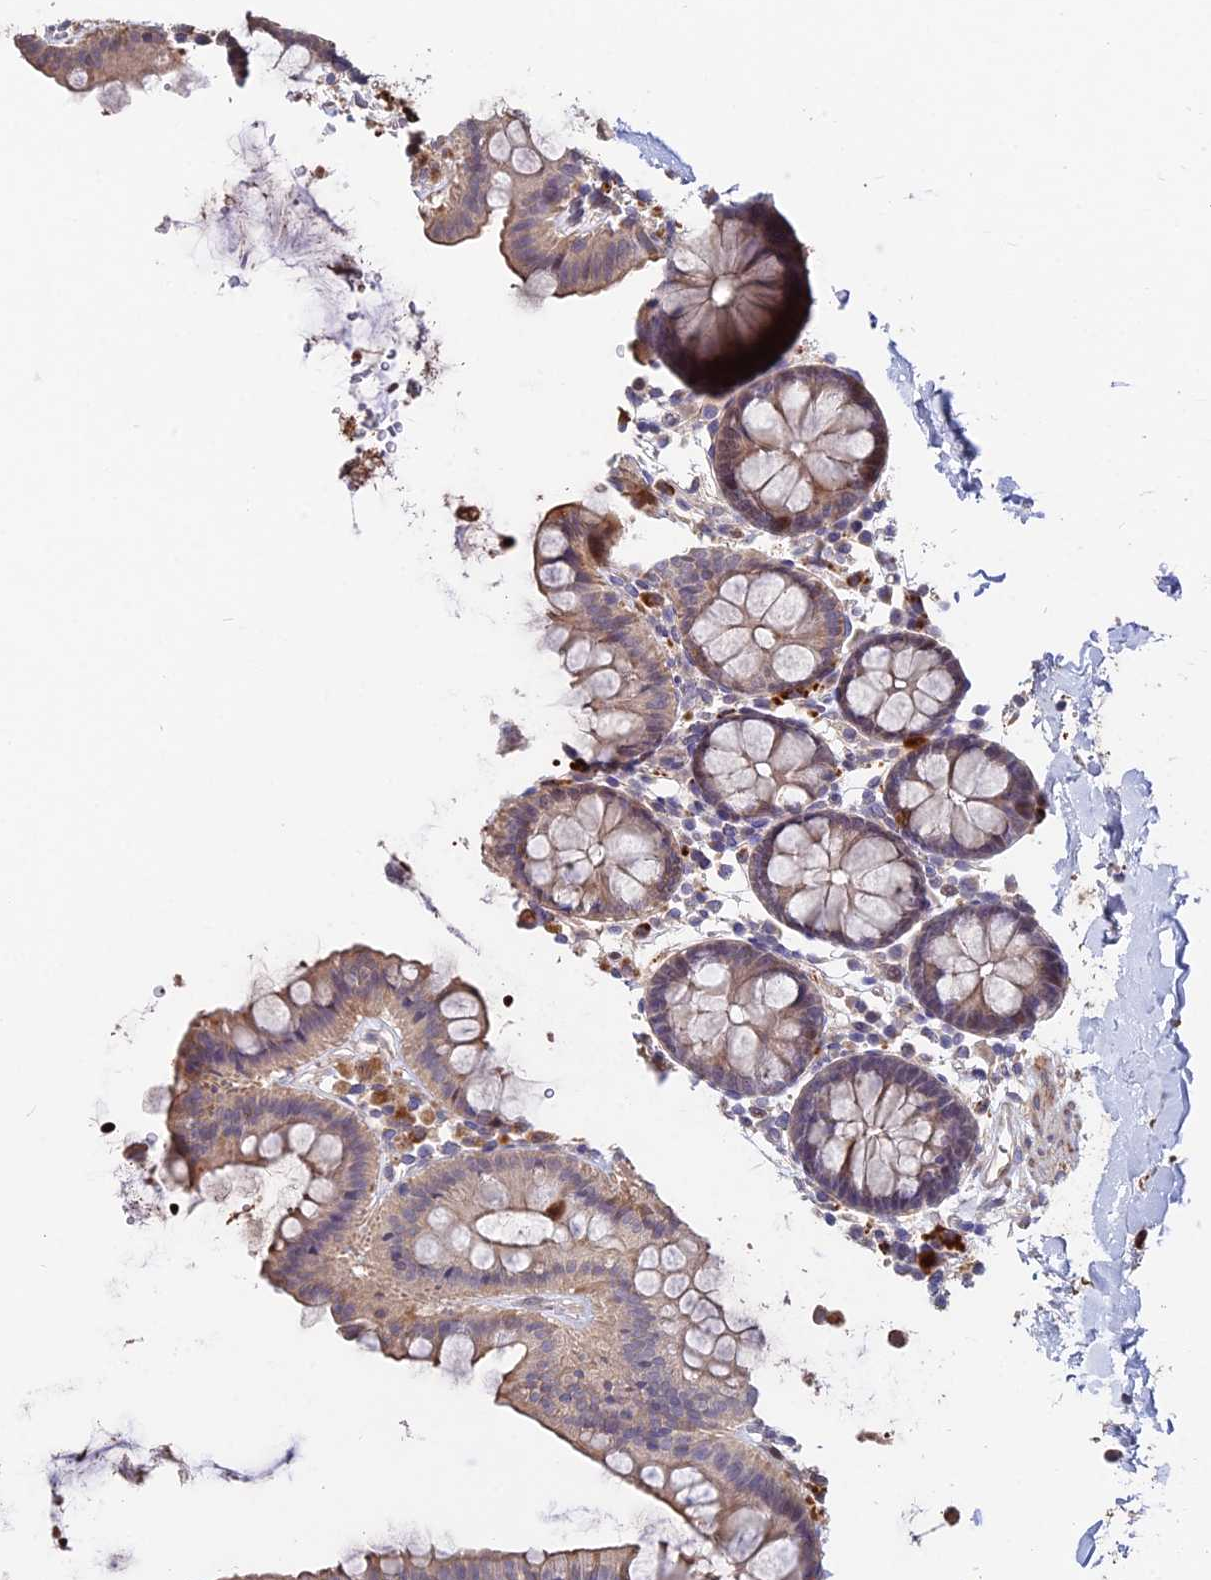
{"staining": {"intensity": "weak", "quantity": ">75%", "location": "cytoplasmic/membranous"}, "tissue": "colon", "cell_type": "Endothelial cells", "image_type": "normal", "snomed": [{"axis": "morphology", "description": "Normal tissue, NOS"}, {"axis": "topography", "description": "Colon"}], "caption": "Weak cytoplasmic/membranous expression for a protein is seen in about >75% of endothelial cells of normal colon using IHC.", "gene": "ACTR5", "patient": {"sex": "male", "age": 75}}